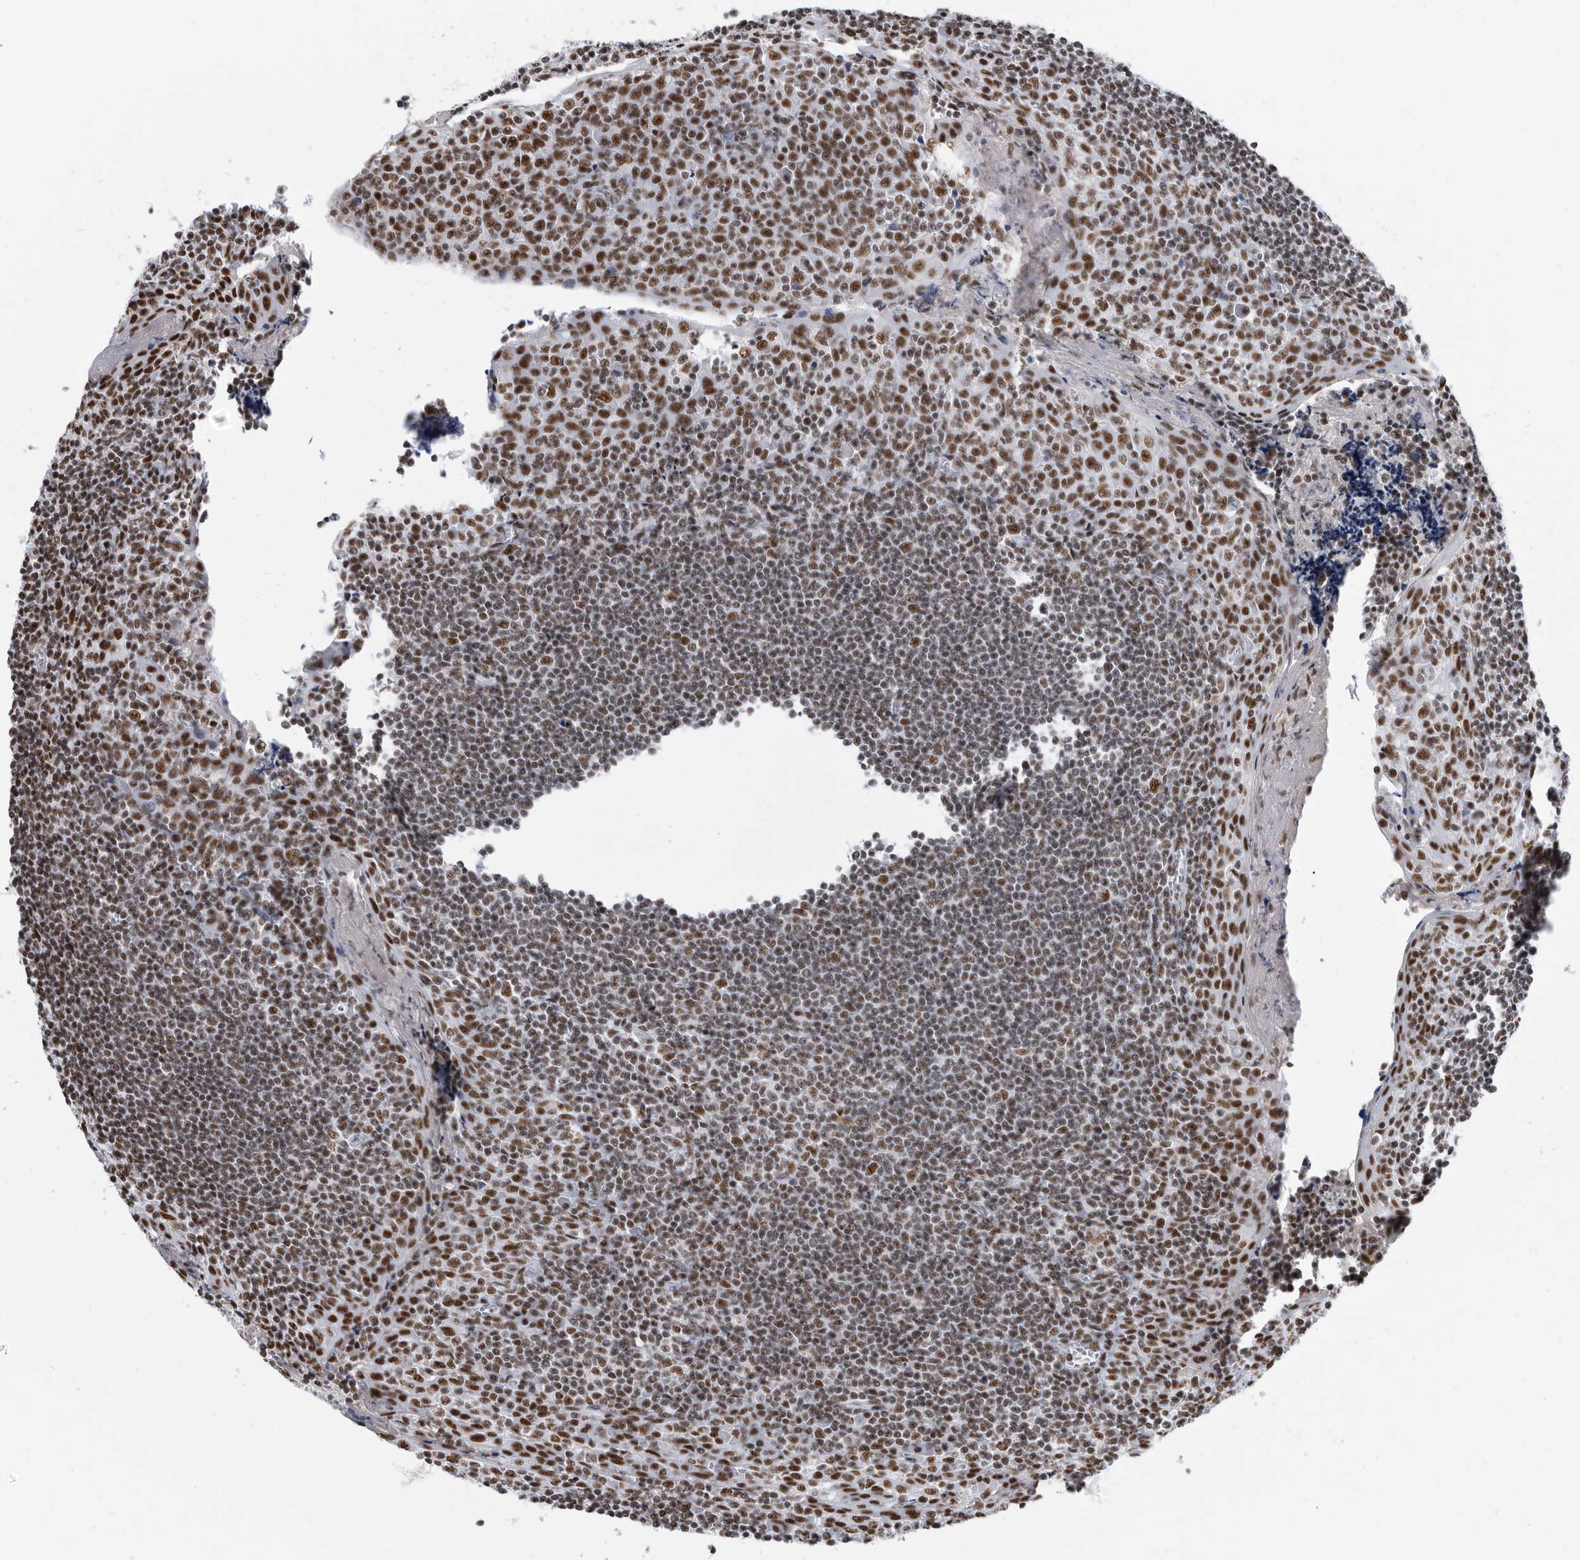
{"staining": {"intensity": "strong", "quantity": ">75%", "location": "nuclear"}, "tissue": "tonsil", "cell_type": "Germinal center cells", "image_type": "normal", "snomed": [{"axis": "morphology", "description": "Normal tissue, NOS"}, {"axis": "topography", "description": "Tonsil"}], "caption": "About >75% of germinal center cells in benign human tonsil reveal strong nuclear protein positivity as visualized by brown immunohistochemical staining.", "gene": "SF3A1", "patient": {"sex": "male", "age": 27}}